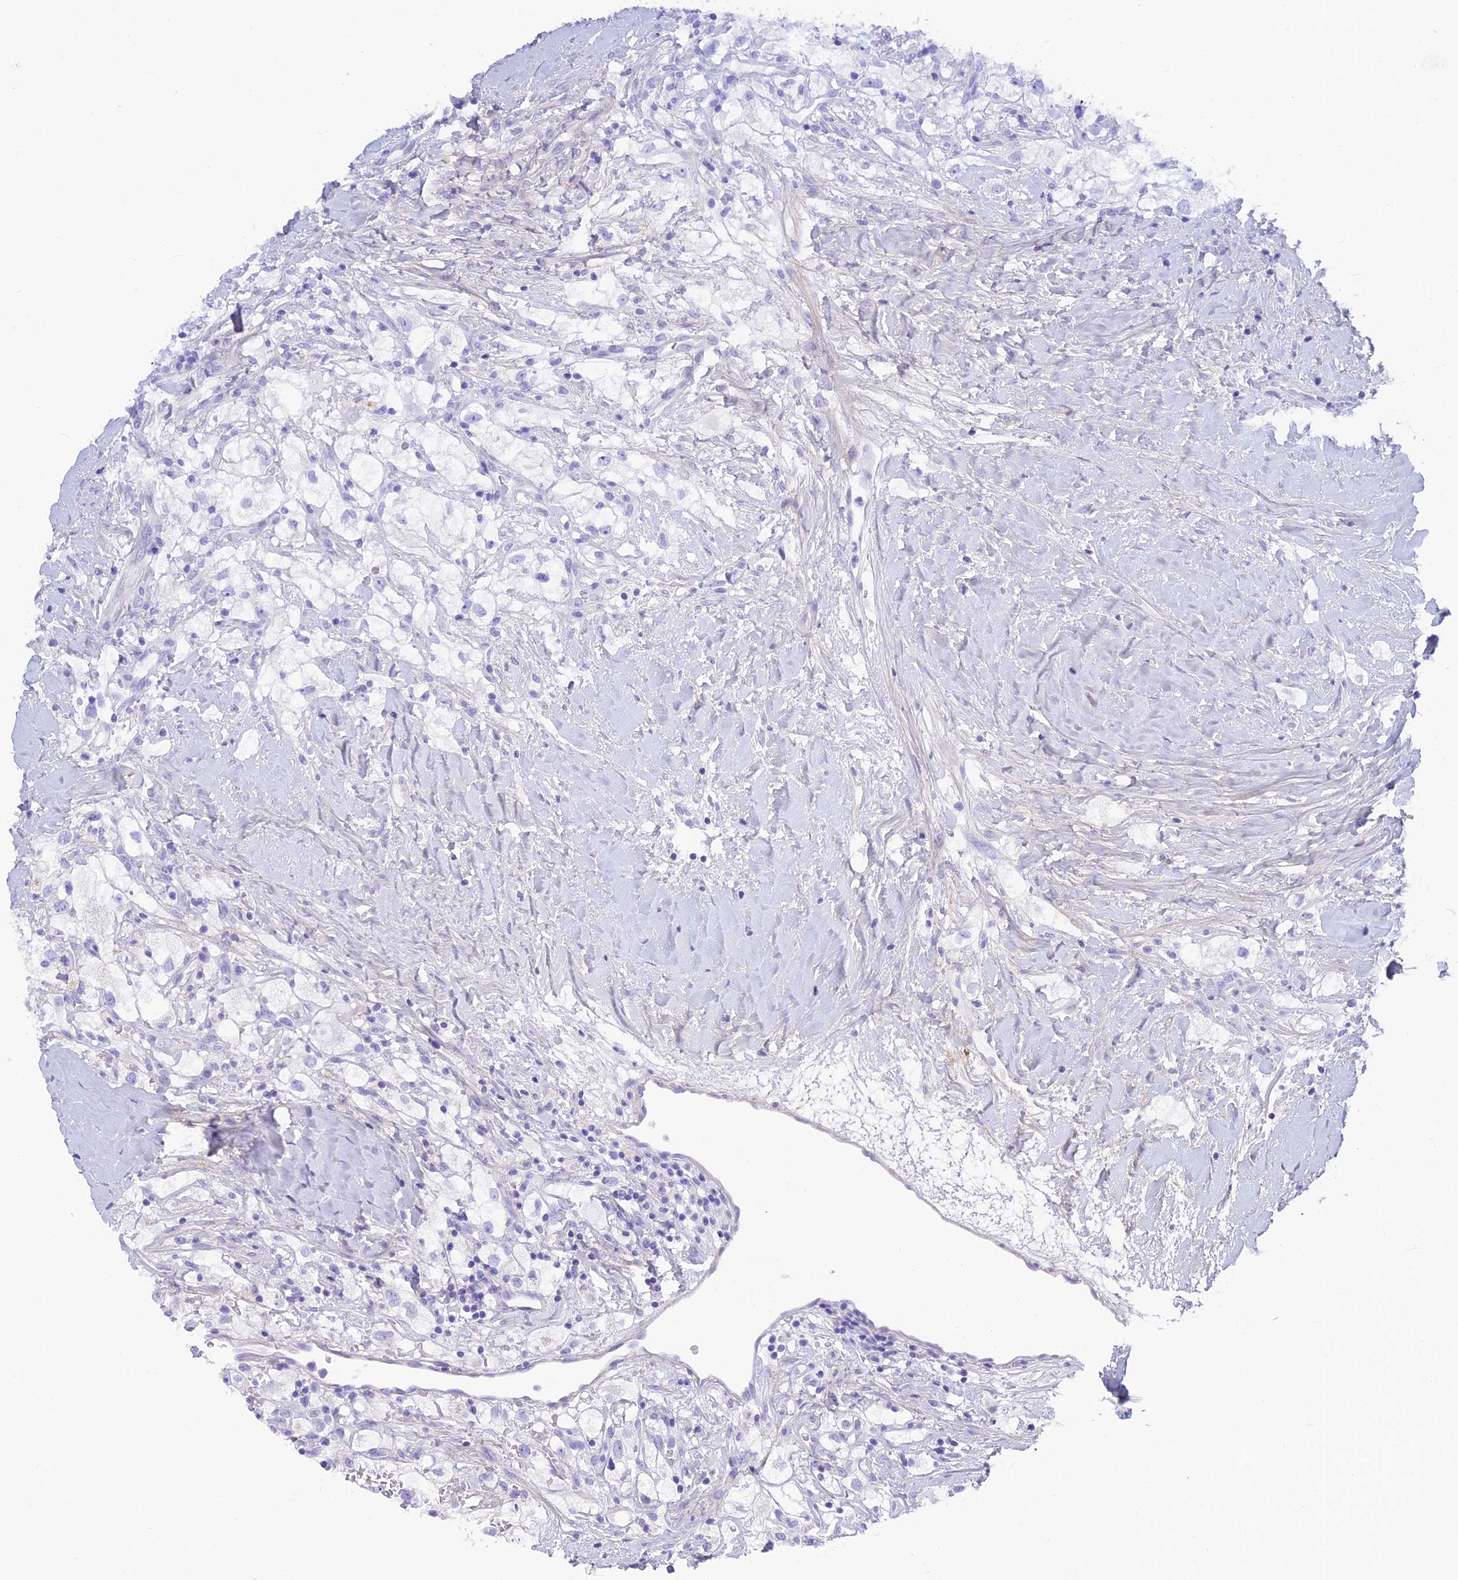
{"staining": {"intensity": "negative", "quantity": "none", "location": "none"}, "tissue": "renal cancer", "cell_type": "Tumor cells", "image_type": "cancer", "snomed": [{"axis": "morphology", "description": "Adenocarcinoma, NOS"}, {"axis": "topography", "description": "Kidney"}], "caption": "IHC photomicrograph of human renal cancer (adenocarcinoma) stained for a protein (brown), which exhibits no staining in tumor cells. (Brightfield microscopy of DAB IHC at high magnification).", "gene": "PRNP", "patient": {"sex": "male", "age": 59}}